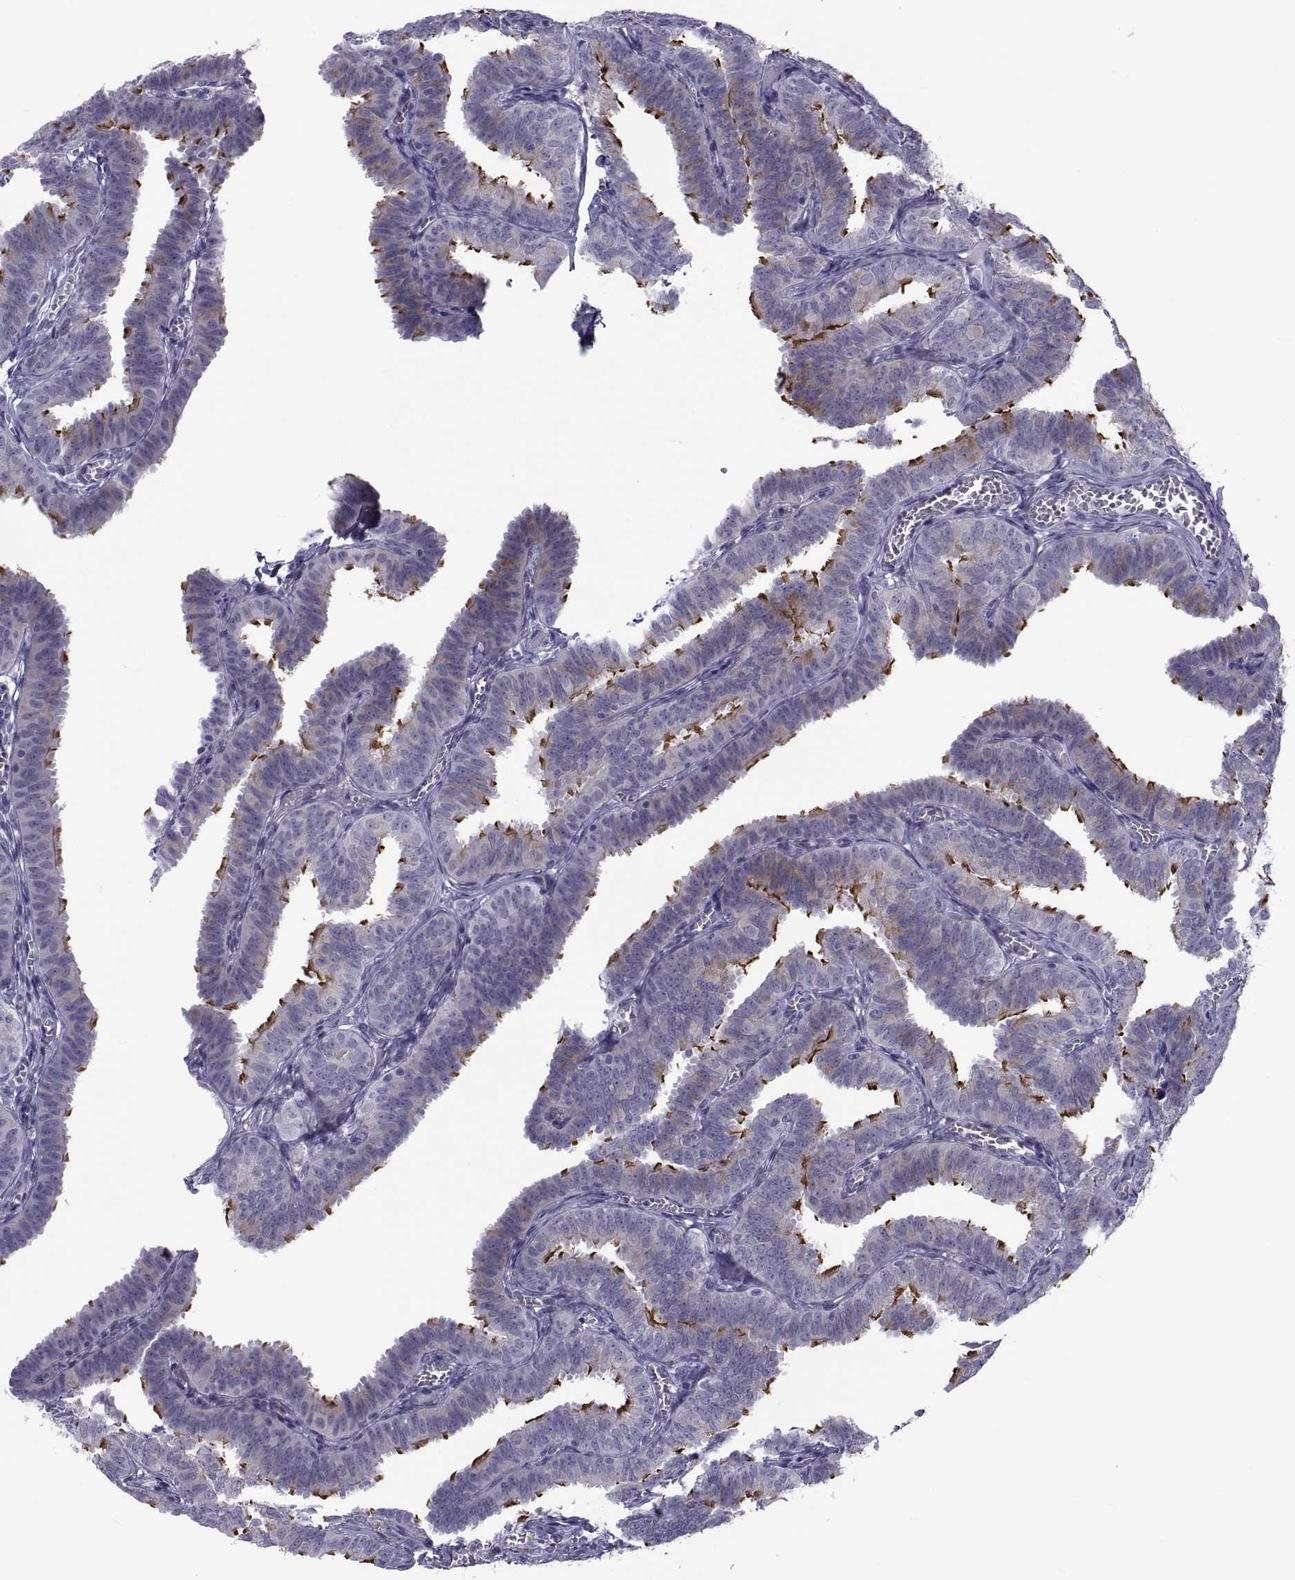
{"staining": {"intensity": "strong", "quantity": "25%-75%", "location": "cytoplasmic/membranous"}, "tissue": "fallopian tube", "cell_type": "Glandular cells", "image_type": "normal", "snomed": [{"axis": "morphology", "description": "Normal tissue, NOS"}, {"axis": "topography", "description": "Fallopian tube"}], "caption": "An immunohistochemistry image of unremarkable tissue is shown. Protein staining in brown highlights strong cytoplasmic/membranous positivity in fallopian tube within glandular cells. Ihc stains the protein of interest in brown and the nuclei are stained blue.", "gene": "TMEM158", "patient": {"sex": "female", "age": 25}}